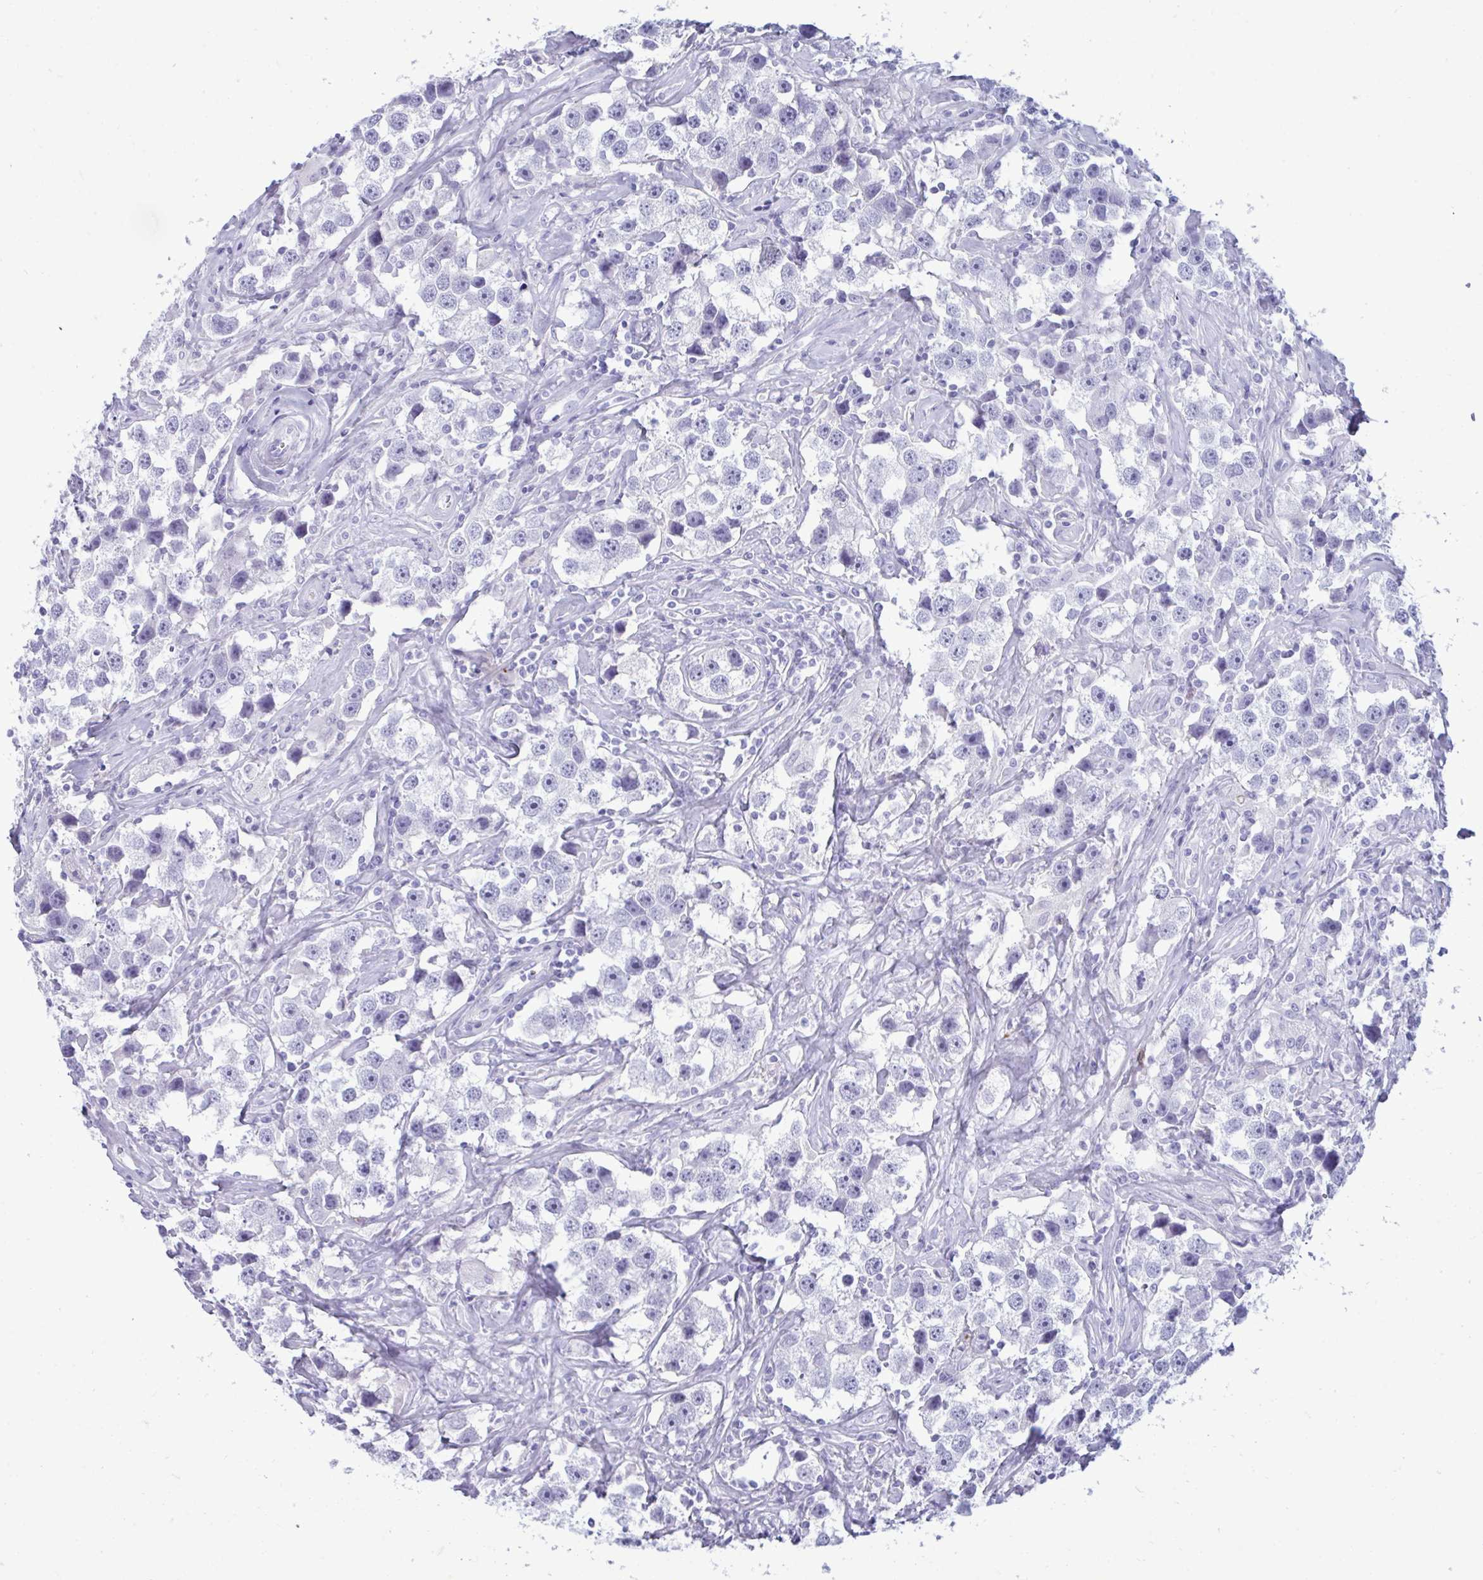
{"staining": {"intensity": "negative", "quantity": "none", "location": "none"}, "tissue": "testis cancer", "cell_type": "Tumor cells", "image_type": "cancer", "snomed": [{"axis": "morphology", "description": "Seminoma, NOS"}, {"axis": "topography", "description": "Testis"}], "caption": "DAB immunohistochemical staining of human seminoma (testis) exhibits no significant positivity in tumor cells.", "gene": "ANKRD60", "patient": {"sex": "male", "age": 49}}